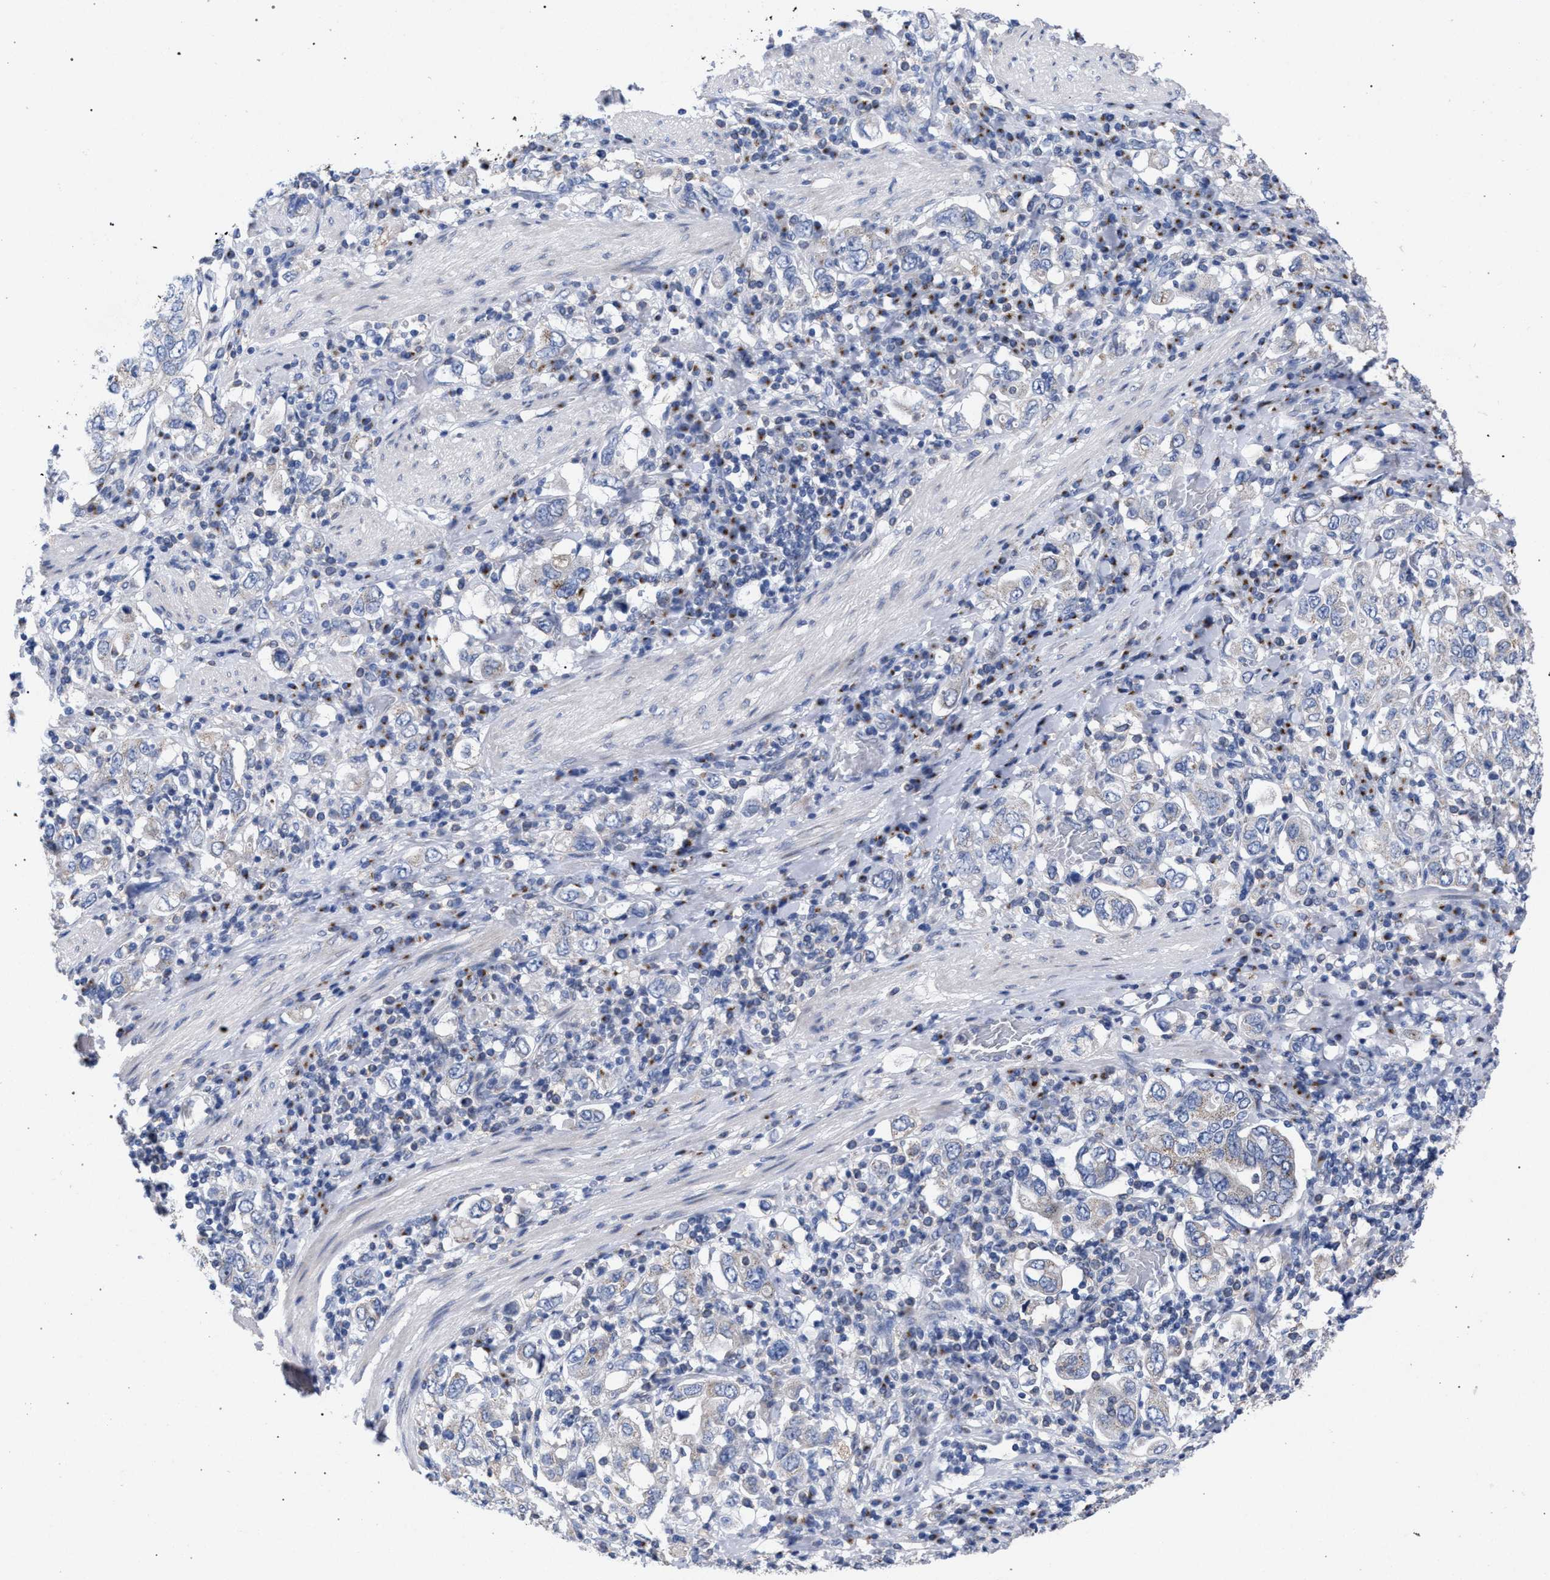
{"staining": {"intensity": "negative", "quantity": "none", "location": "none"}, "tissue": "stomach cancer", "cell_type": "Tumor cells", "image_type": "cancer", "snomed": [{"axis": "morphology", "description": "Adenocarcinoma, NOS"}, {"axis": "topography", "description": "Stomach, upper"}], "caption": "The IHC histopathology image has no significant expression in tumor cells of stomach cancer (adenocarcinoma) tissue.", "gene": "GOLGA2", "patient": {"sex": "male", "age": 62}}